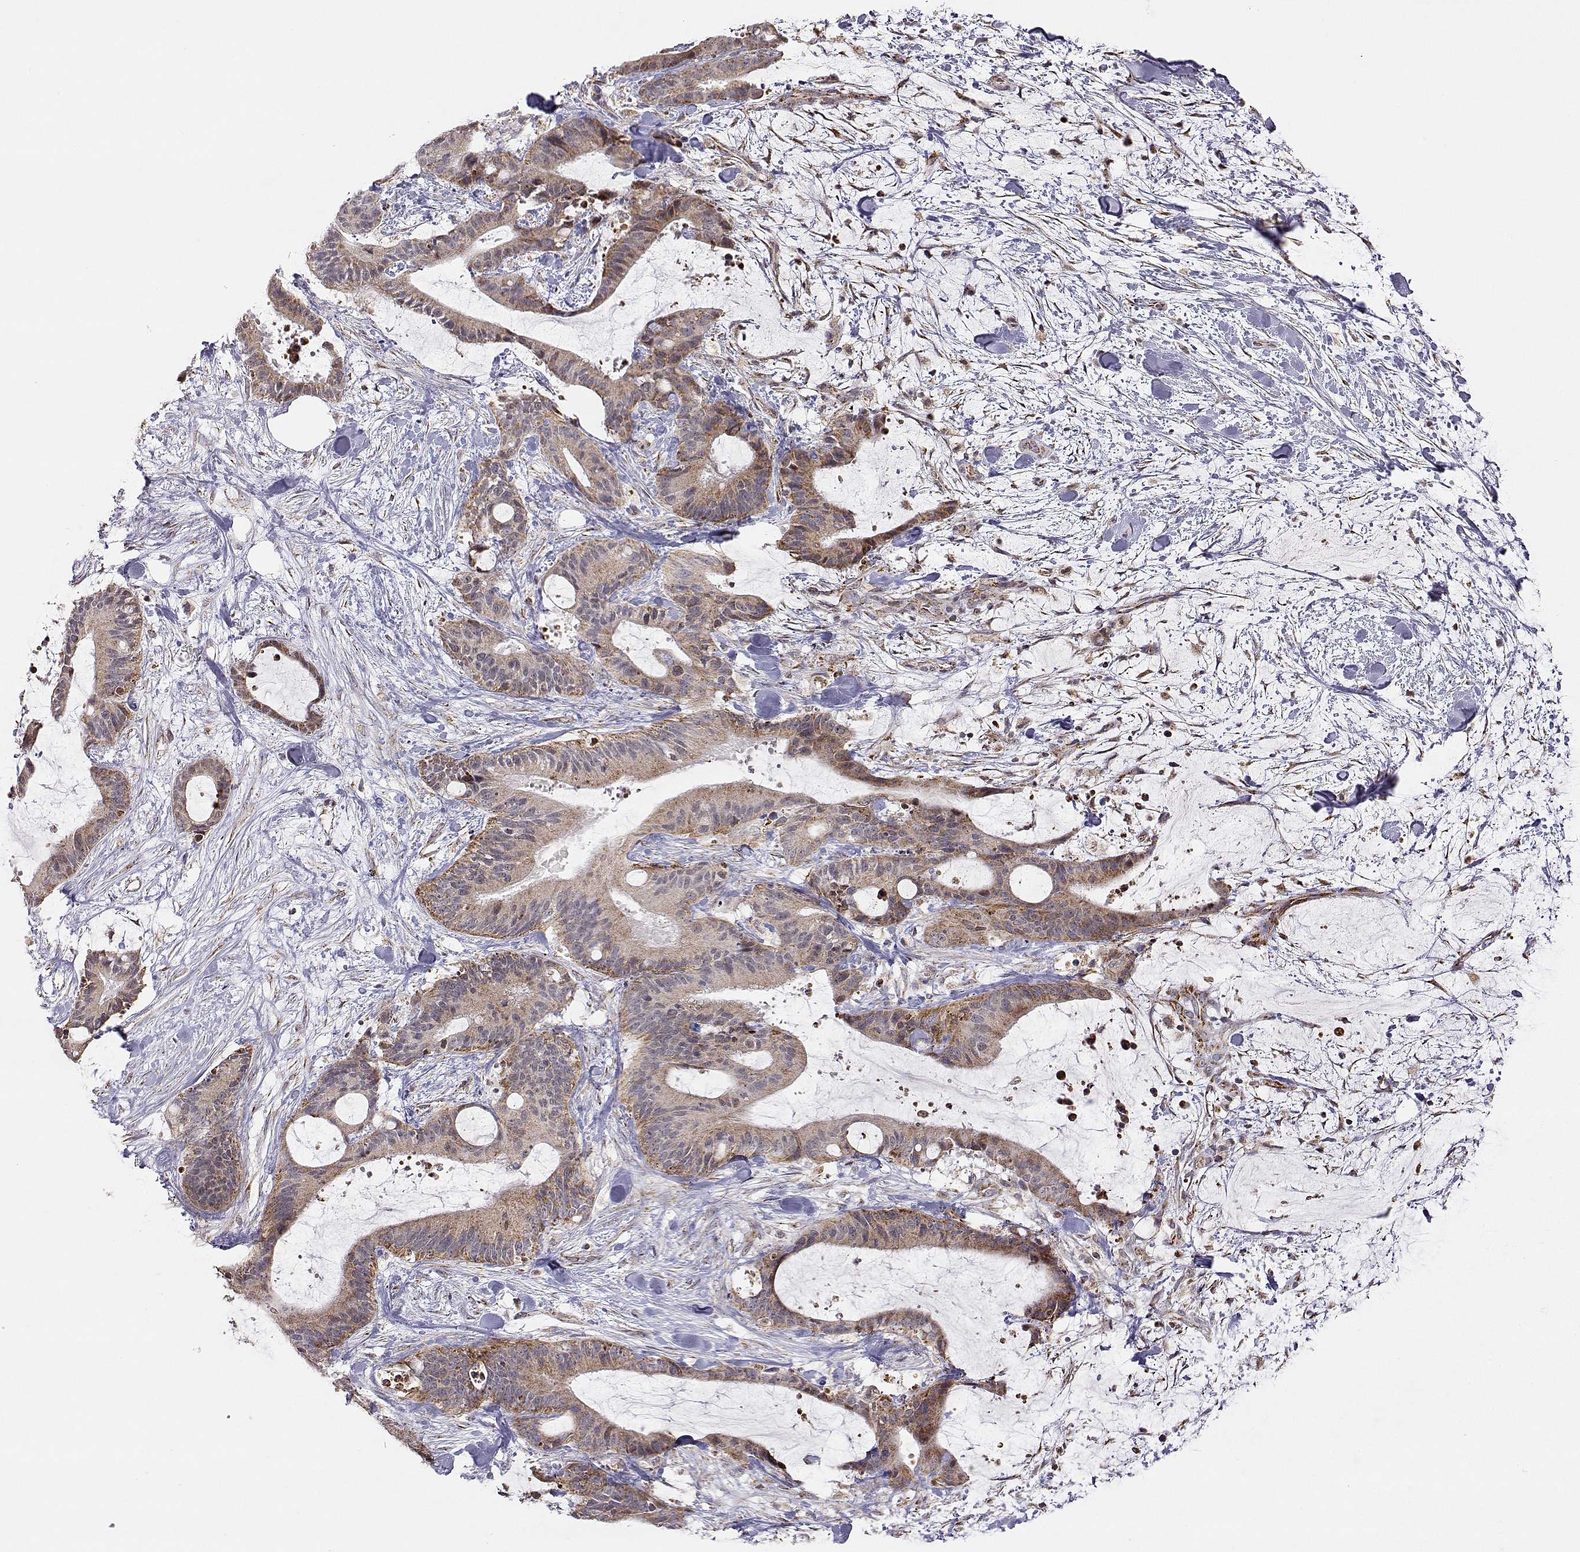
{"staining": {"intensity": "moderate", "quantity": ">75%", "location": "cytoplasmic/membranous"}, "tissue": "liver cancer", "cell_type": "Tumor cells", "image_type": "cancer", "snomed": [{"axis": "morphology", "description": "Cholangiocarcinoma"}, {"axis": "topography", "description": "Liver"}], "caption": "Protein staining of cholangiocarcinoma (liver) tissue shows moderate cytoplasmic/membranous staining in approximately >75% of tumor cells.", "gene": "EXOG", "patient": {"sex": "female", "age": 73}}